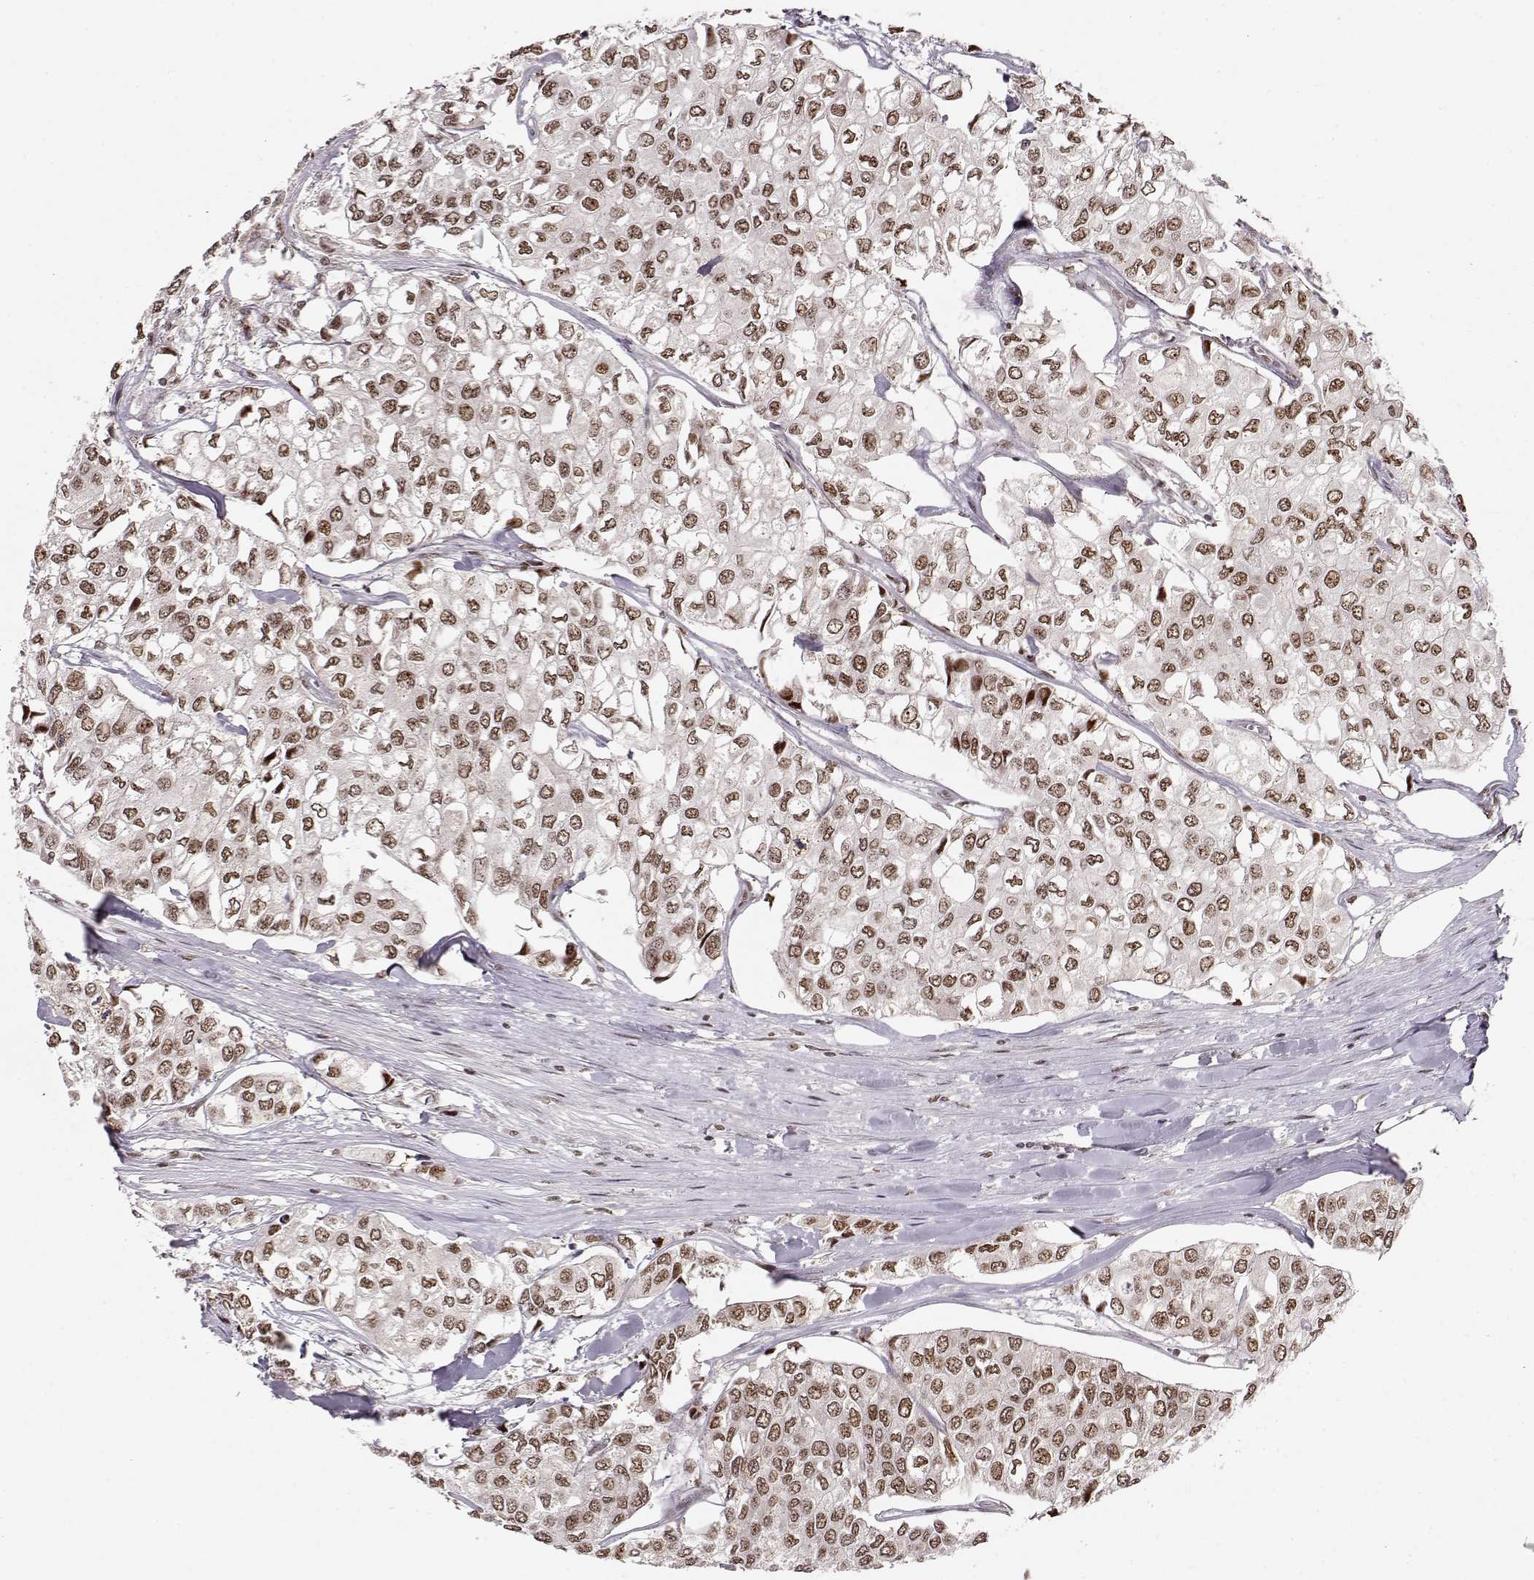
{"staining": {"intensity": "moderate", "quantity": ">75%", "location": "nuclear"}, "tissue": "urothelial cancer", "cell_type": "Tumor cells", "image_type": "cancer", "snomed": [{"axis": "morphology", "description": "Urothelial carcinoma, High grade"}, {"axis": "topography", "description": "Urinary bladder"}], "caption": "Urothelial cancer stained with DAB immunohistochemistry (IHC) reveals medium levels of moderate nuclear positivity in approximately >75% of tumor cells. The protein of interest is shown in brown color, while the nuclei are stained blue.", "gene": "CSNK2A1", "patient": {"sex": "male", "age": 73}}